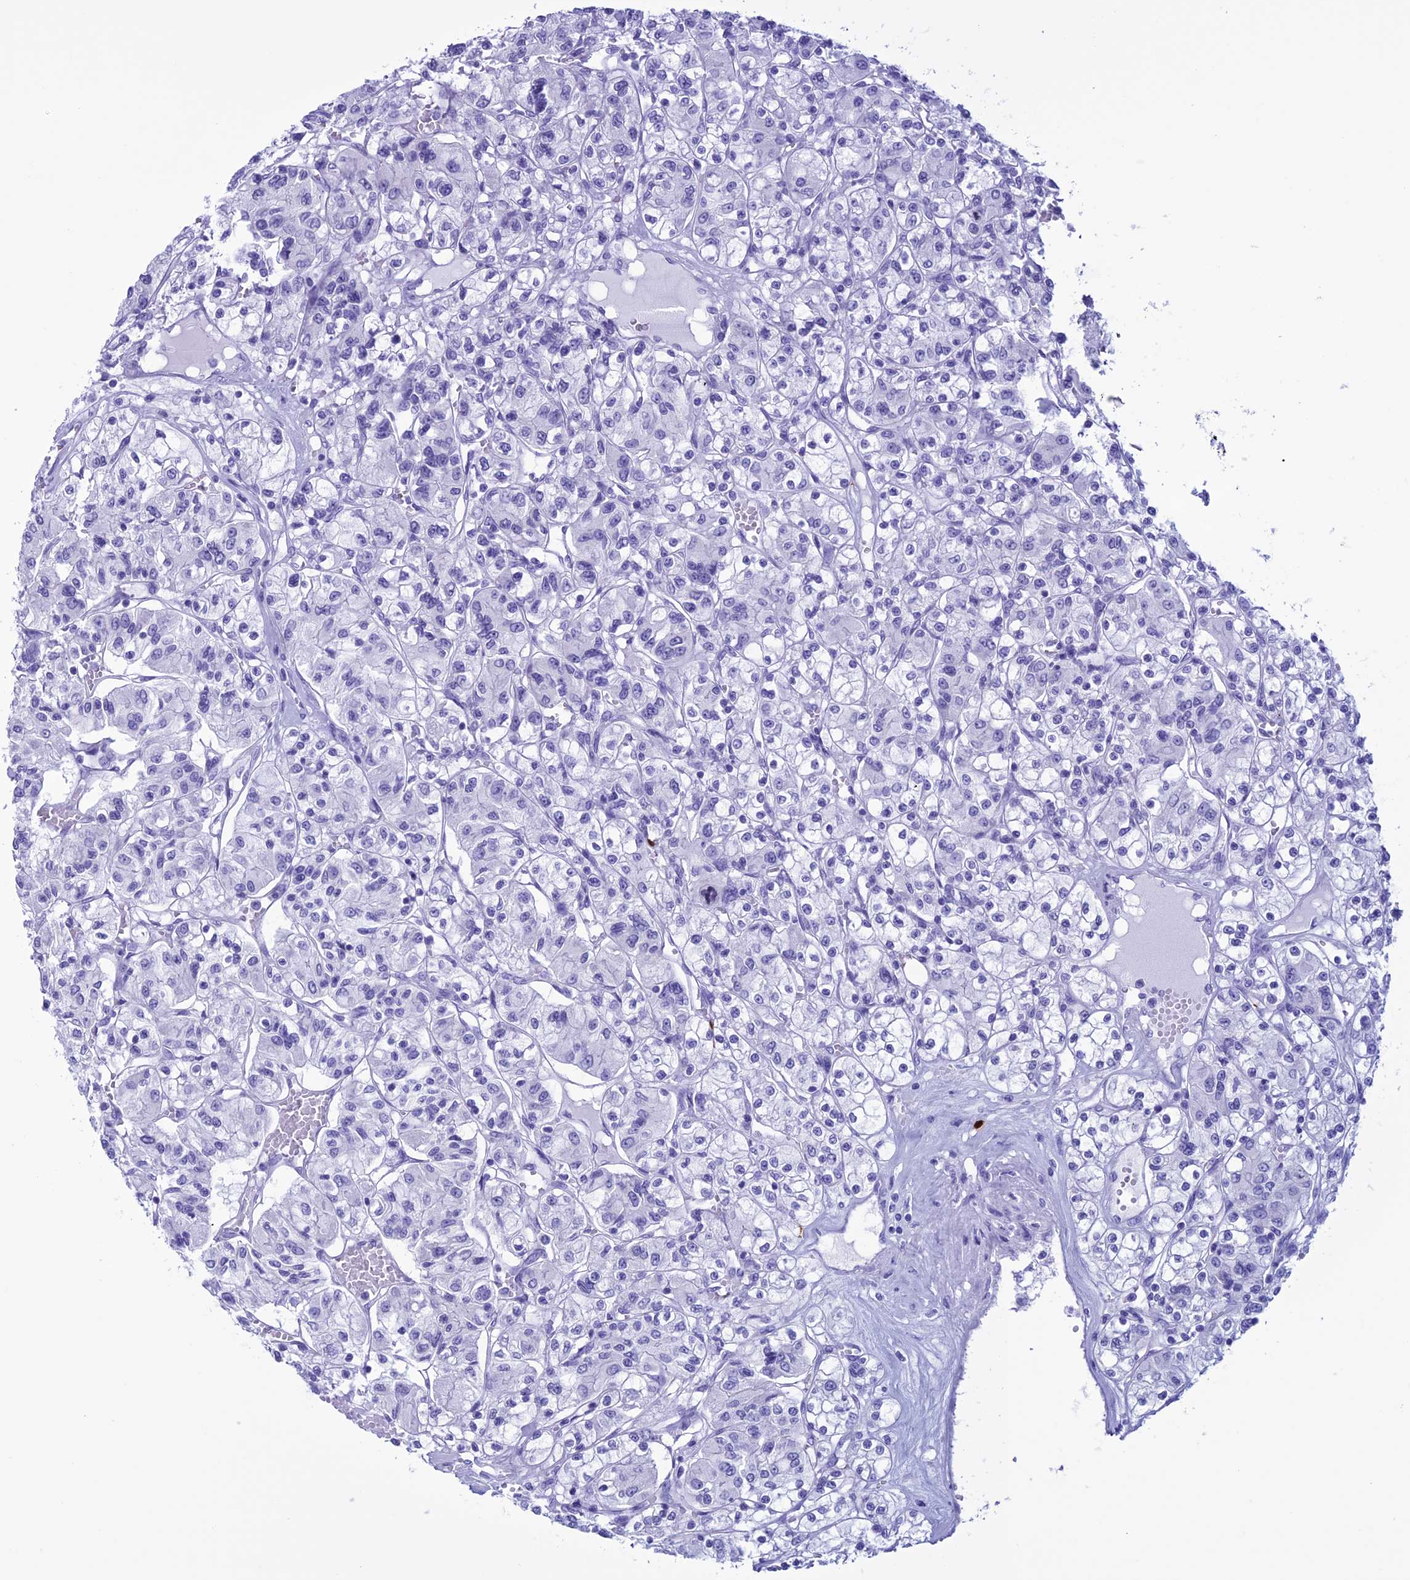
{"staining": {"intensity": "negative", "quantity": "none", "location": "none"}, "tissue": "renal cancer", "cell_type": "Tumor cells", "image_type": "cancer", "snomed": [{"axis": "morphology", "description": "Adenocarcinoma, NOS"}, {"axis": "topography", "description": "Kidney"}], "caption": "Immunohistochemical staining of renal adenocarcinoma exhibits no significant positivity in tumor cells.", "gene": "MZB1", "patient": {"sex": "female", "age": 59}}